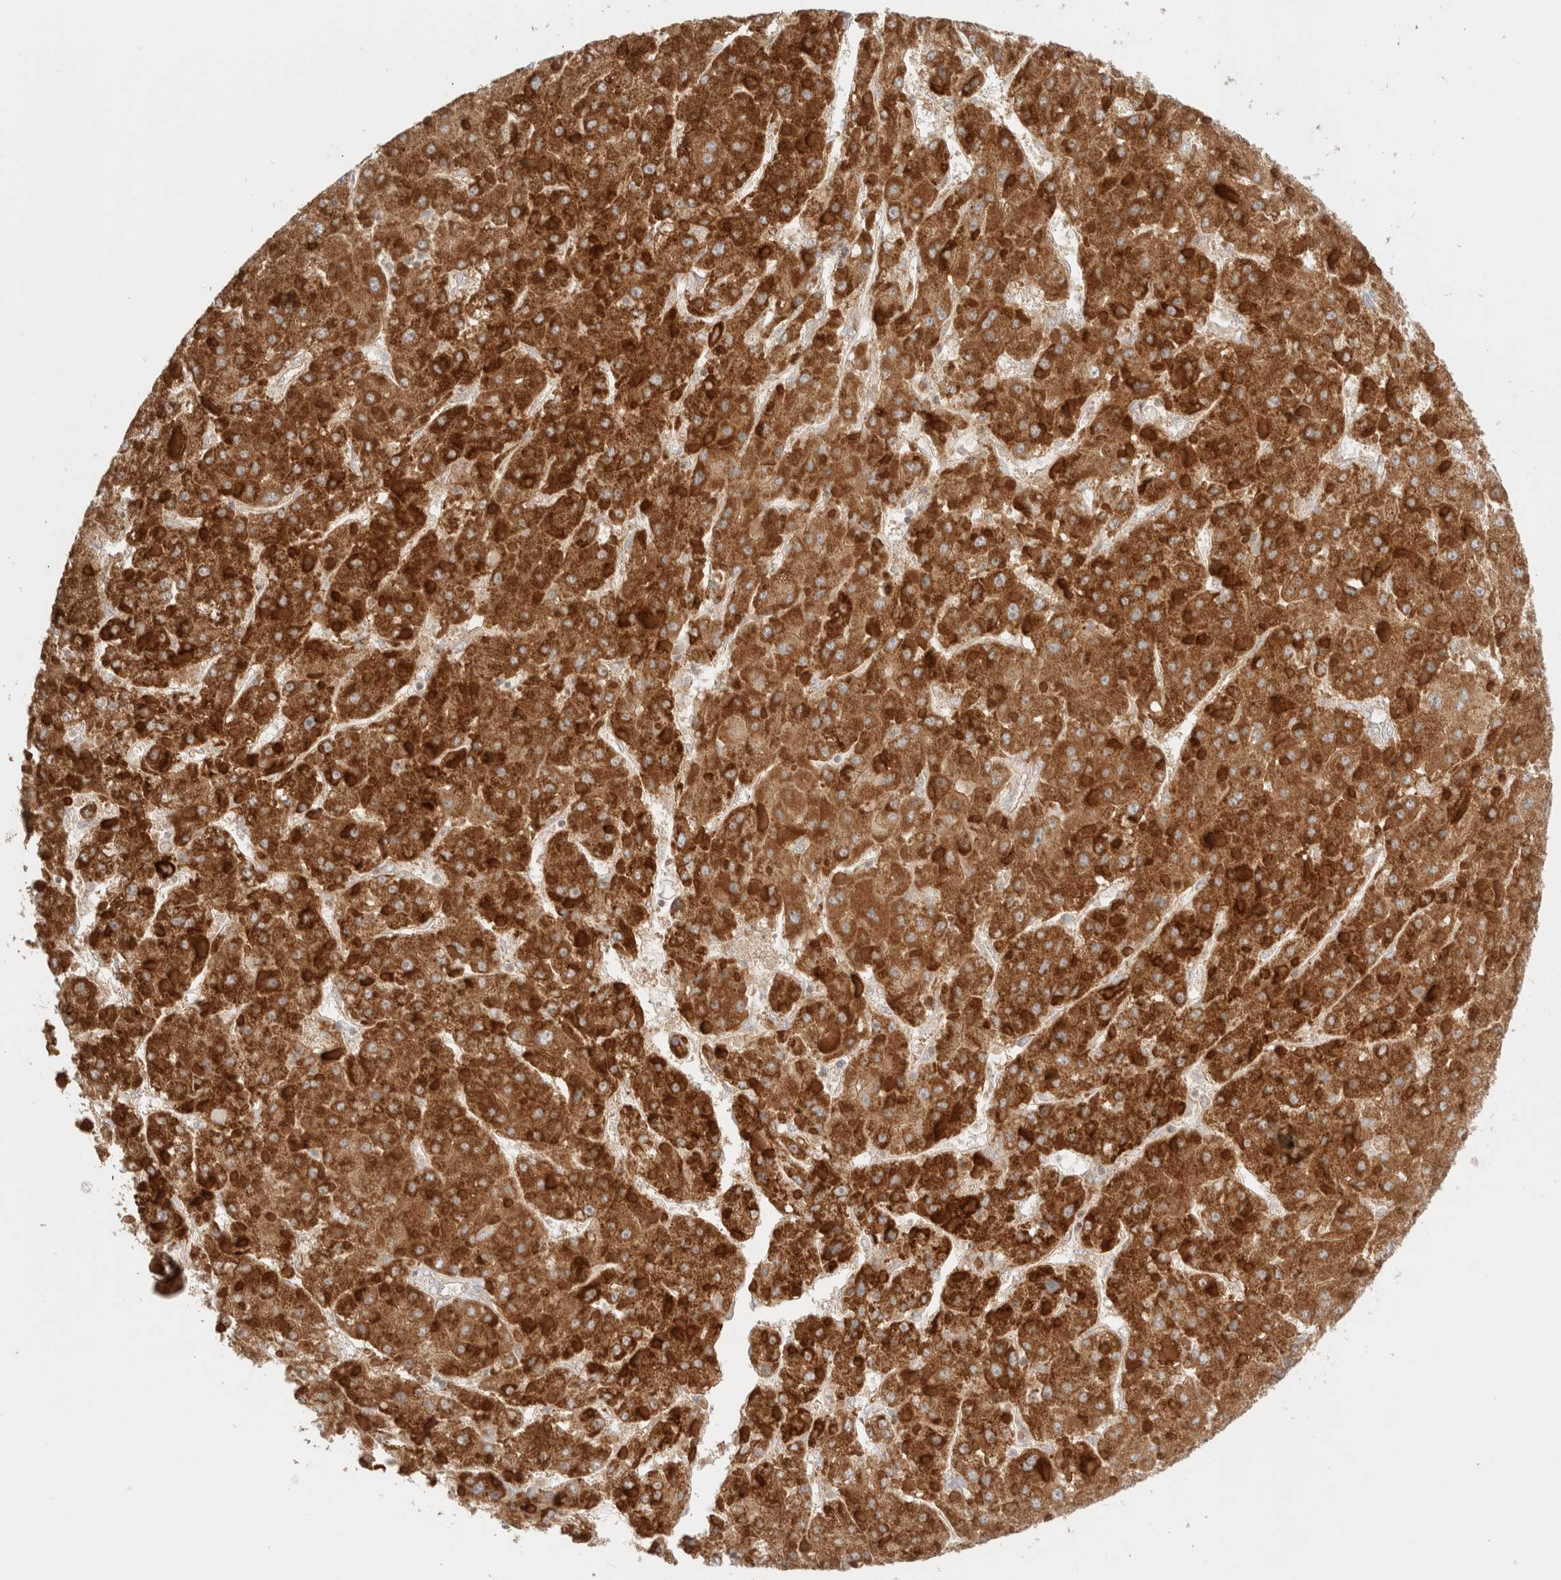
{"staining": {"intensity": "strong", "quantity": ">75%", "location": "cytoplasmic/membranous"}, "tissue": "liver cancer", "cell_type": "Tumor cells", "image_type": "cancer", "snomed": [{"axis": "morphology", "description": "Carcinoma, Hepatocellular, NOS"}, {"axis": "topography", "description": "Liver"}], "caption": "Liver cancer tissue demonstrates strong cytoplasmic/membranous staining in approximately >75% of tumor cells, visualized by immunohistochemistry.", "gene": "MRM3", "patient": {"sex": "female", "age": 73}}